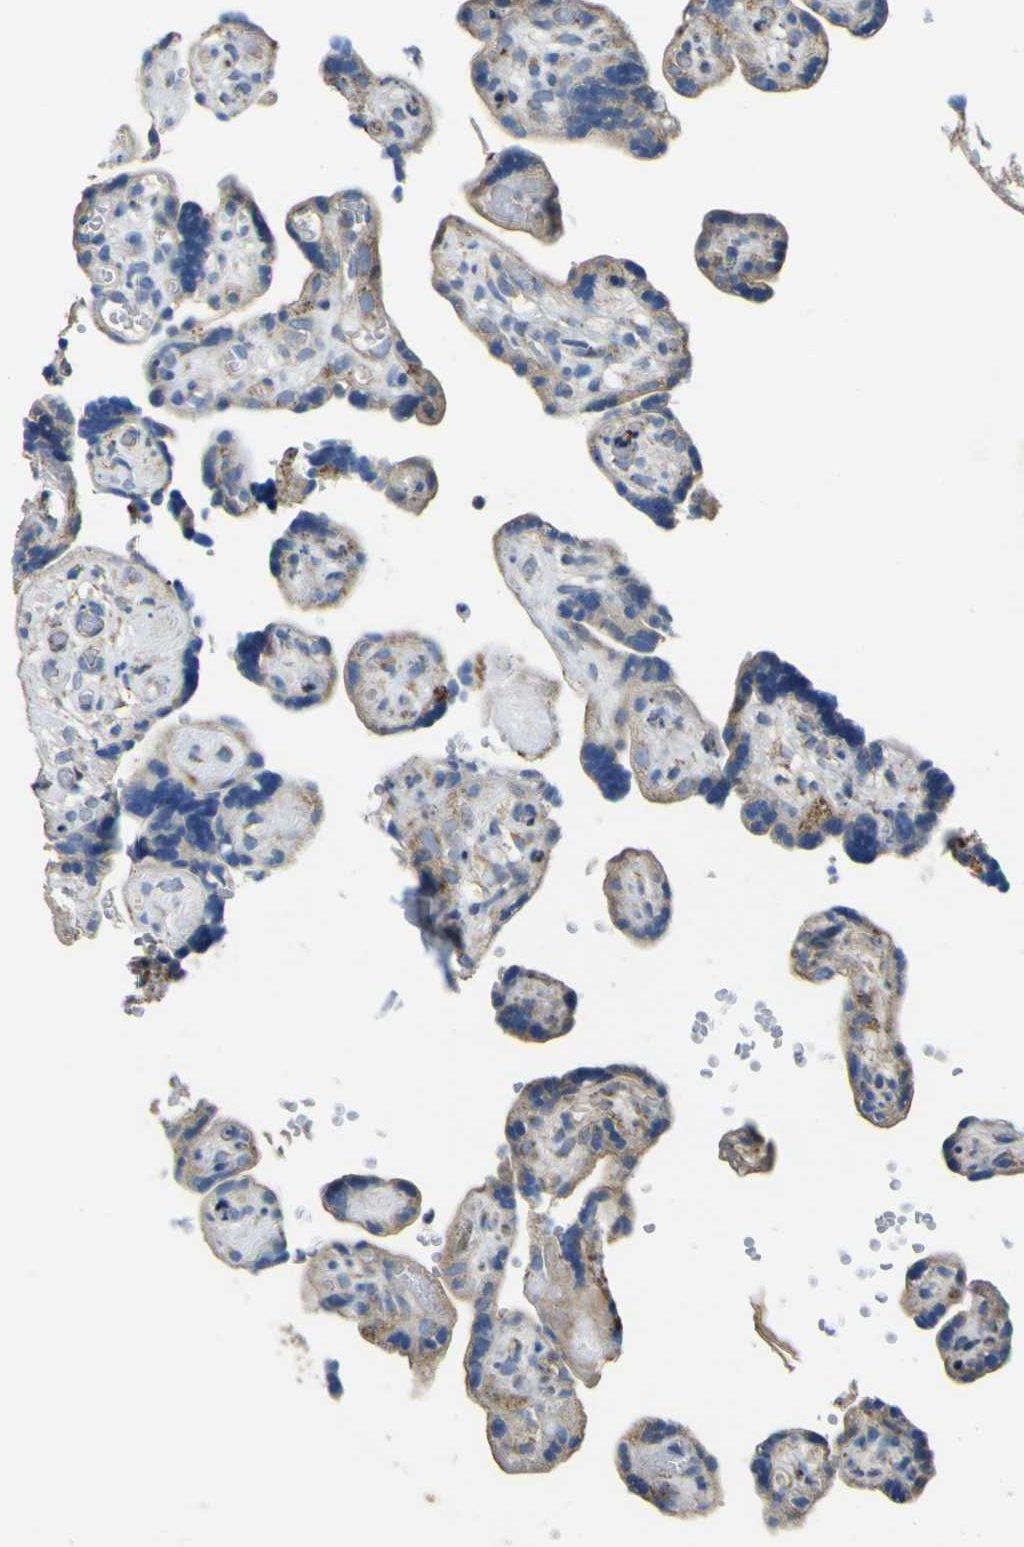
{"staining": {"intensity": "moderate", "quantity": "25%-75%", "location": "cytoplasmic/membranous"}, "tissue": "placenta", "cell_type": "Decidual cells", "image_type": "normal", "snomed": [{"axis": "morphology", "description": "Normal tissue, NOS"}, {"axis": "topography", "description": "Placenta"}], "caption": "This histopathology image shows benign placenta stained with immunohistochemistry to label a protein in brown. The cytoplasmic/membranous of decidual cells show moderate positivity for the protein. Nuclei are counter-stained blue.", "gene": "ALDH18A1", "patient": {"sex": "female", "age": 30}}